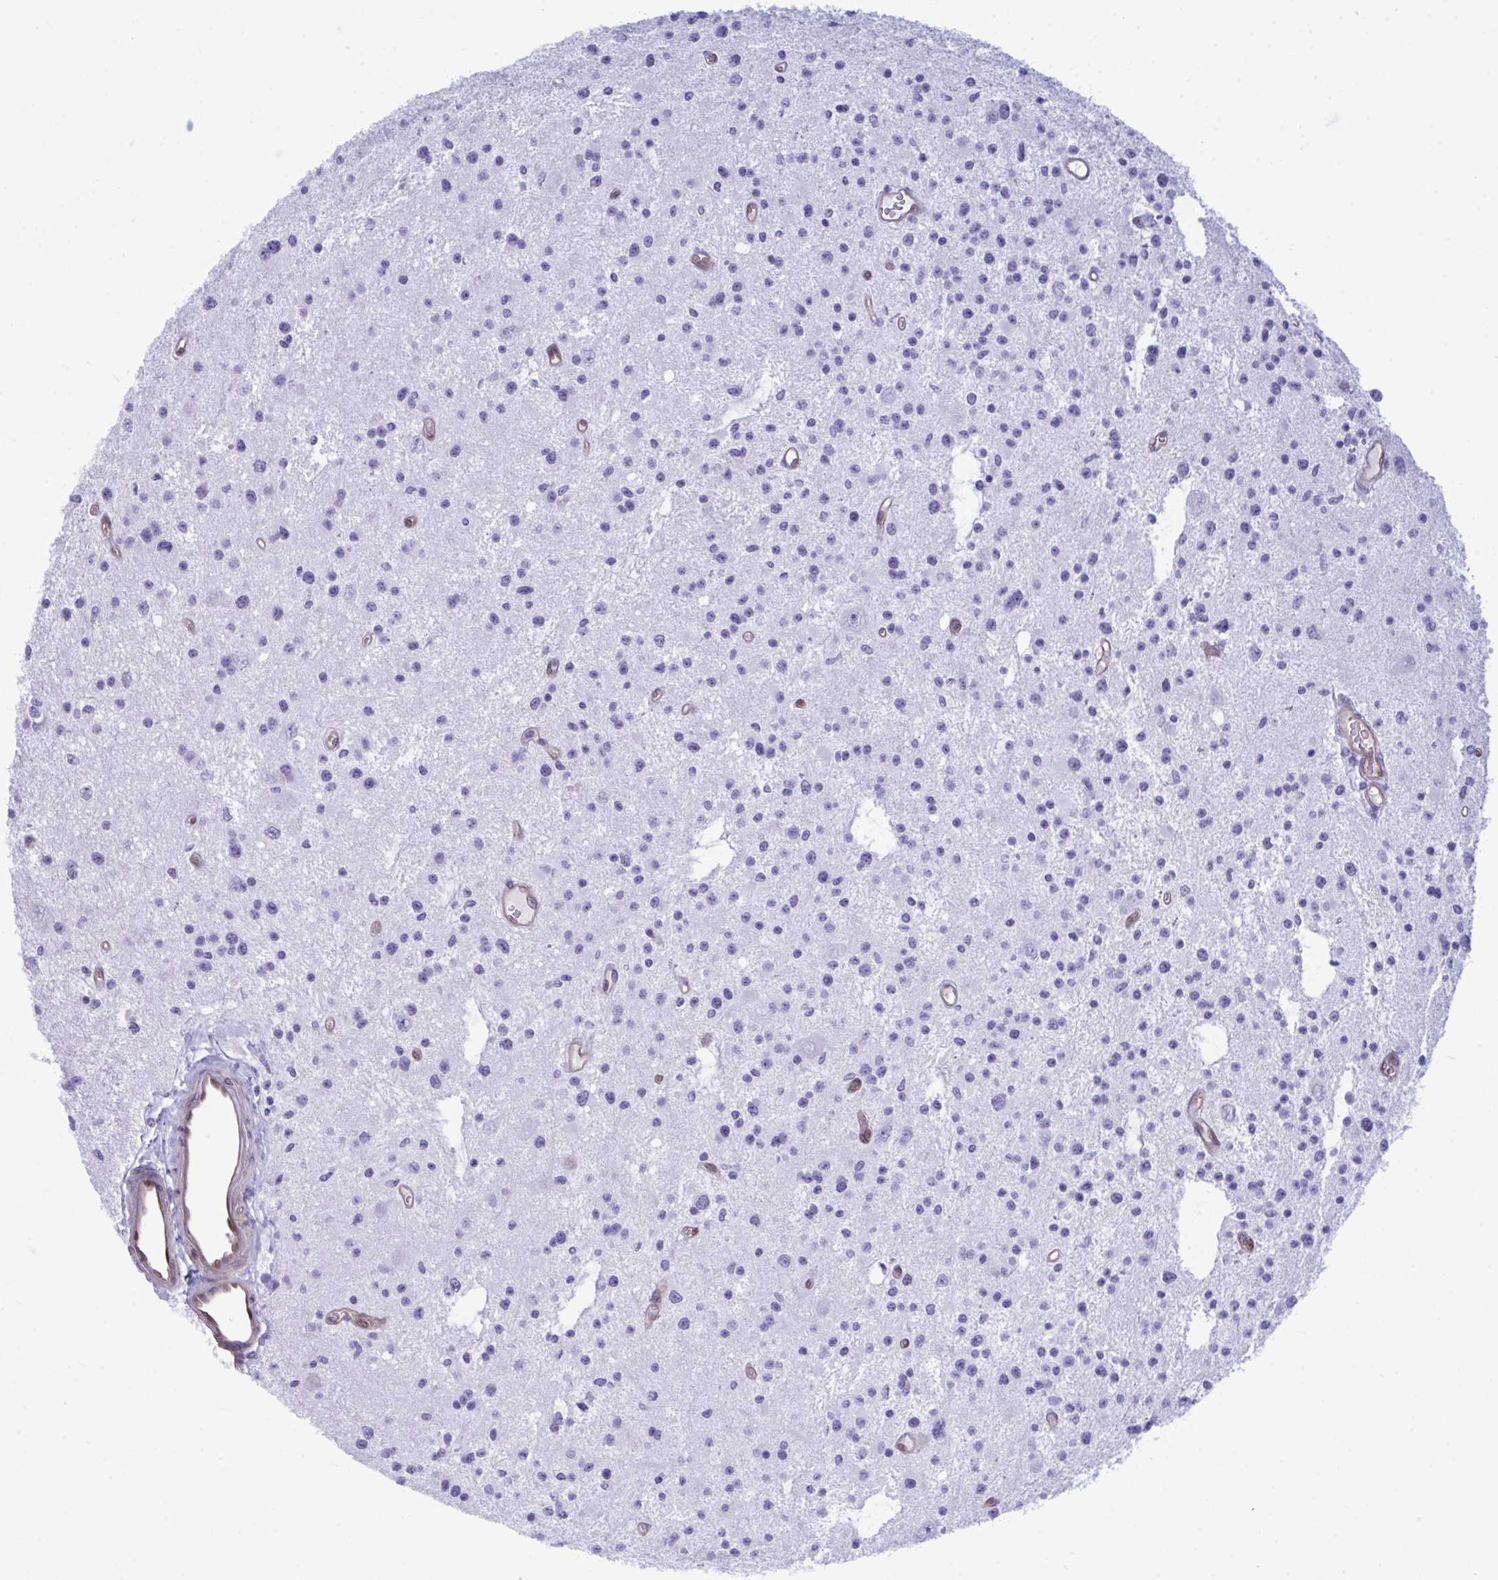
{"staining": {"intensity": "negative", "quantity": "none", "location": "none"}, "tissue": "glioma", "cell_type": "Tumor cells", "image_type": "cancer", "snomed": [{"axis": "morphology", "description": "Glioma, malignant, Low grade"}, {"axis": "topography", "description": "Brain"}], "caption": "The micrograph displays no significant expression in tumor cells of malignant glioma (low-grade).", "gene": "LIMS2", "patient": {"sex": "male", "age": 43}}